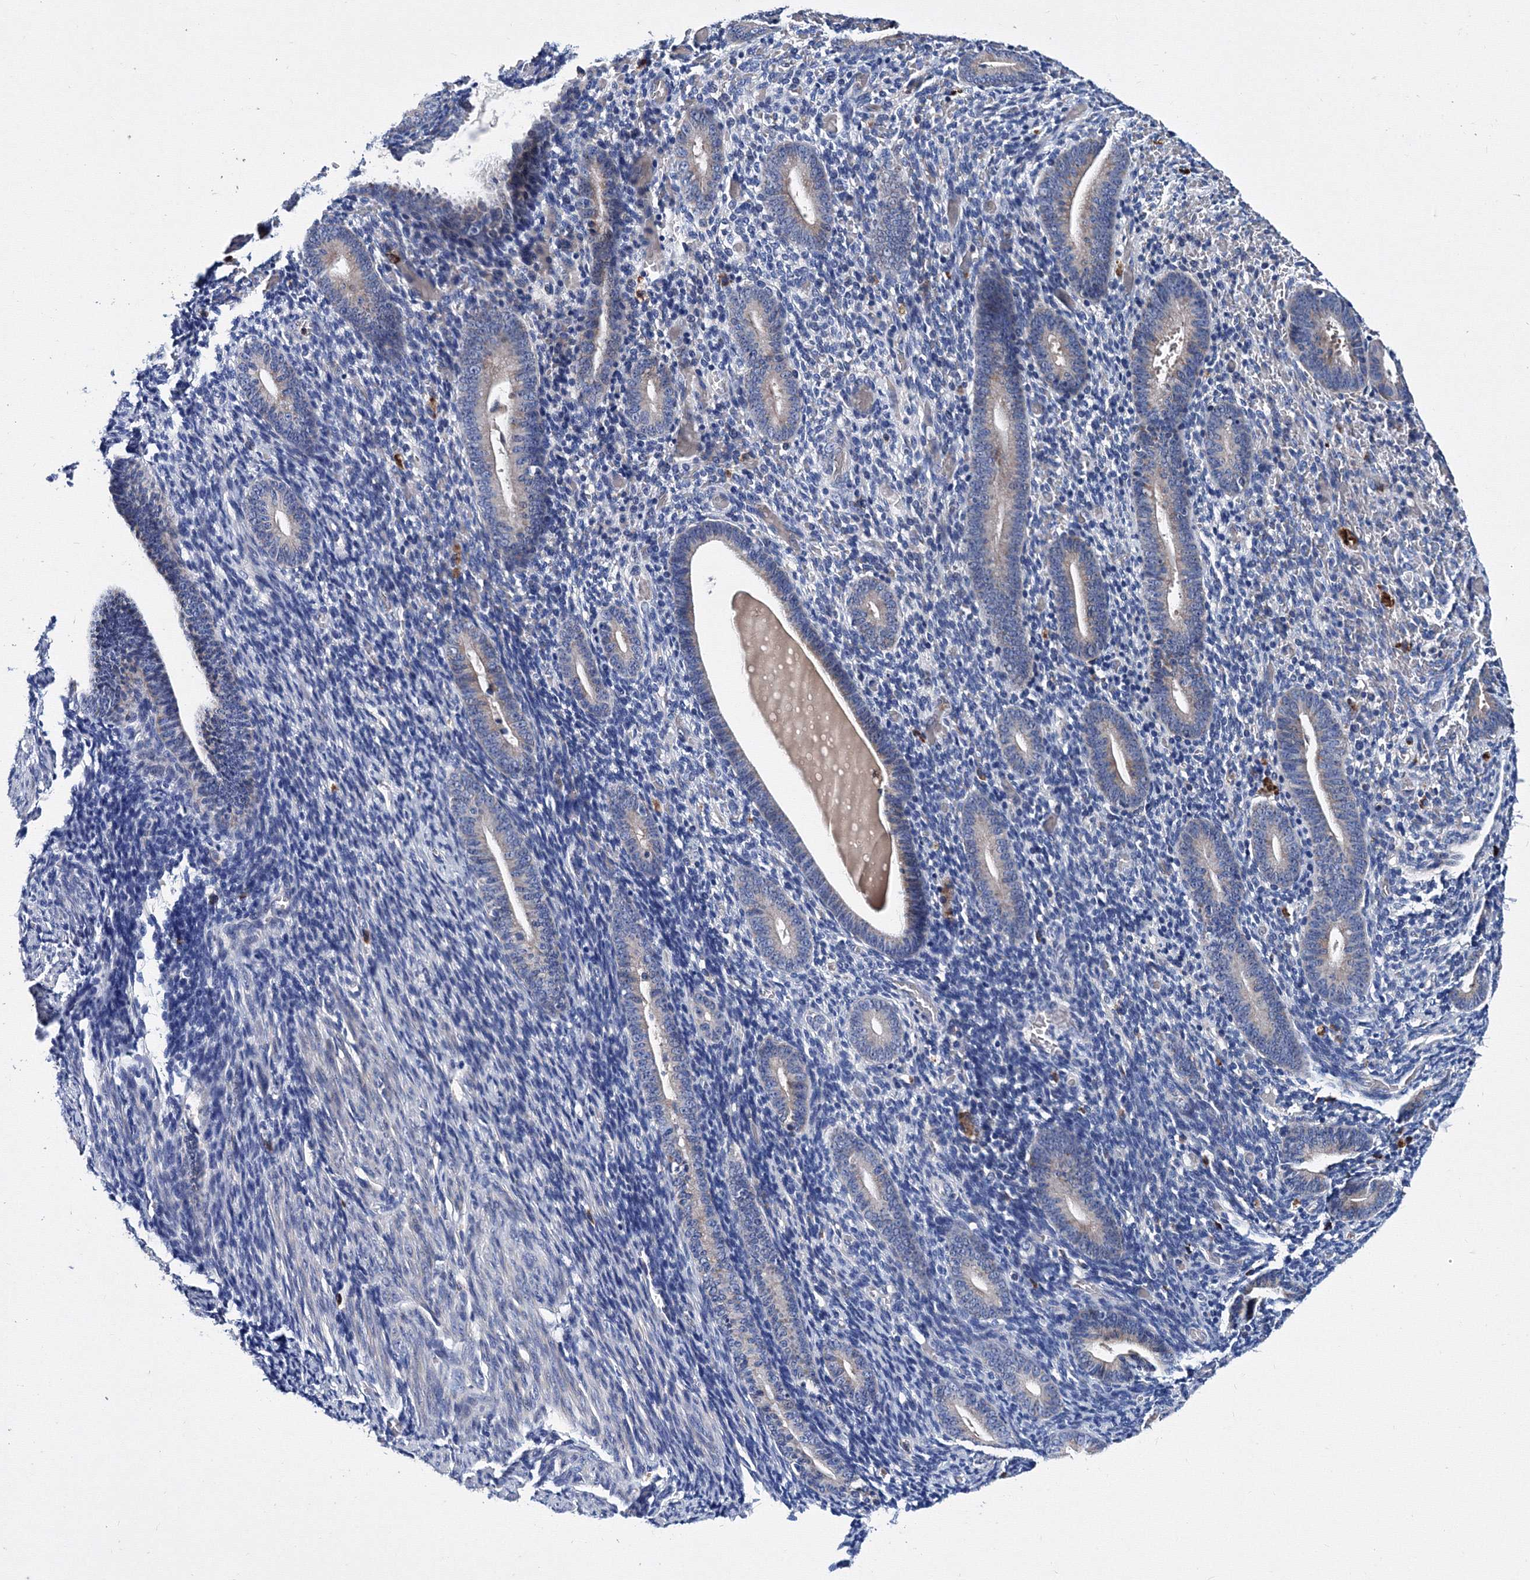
{"staining": {"intensity": "negative", "quantity": "none", "location": "none"}, "tissue": "endometrium", "cell_type": "Cells in endometrial stroma", "image_type": "normal", "snomed": [{"axis": "morphology", "description": "Normal tissue, NOS"}, {"axis": "topography", "description": "Endometrium"}], "caption": "Micrograph shows no significant protein positivity in cells in endometrial stroma of normal endometrium.", "gene": "TRPM2", "patient": {"sex": "female", "age": 51}}